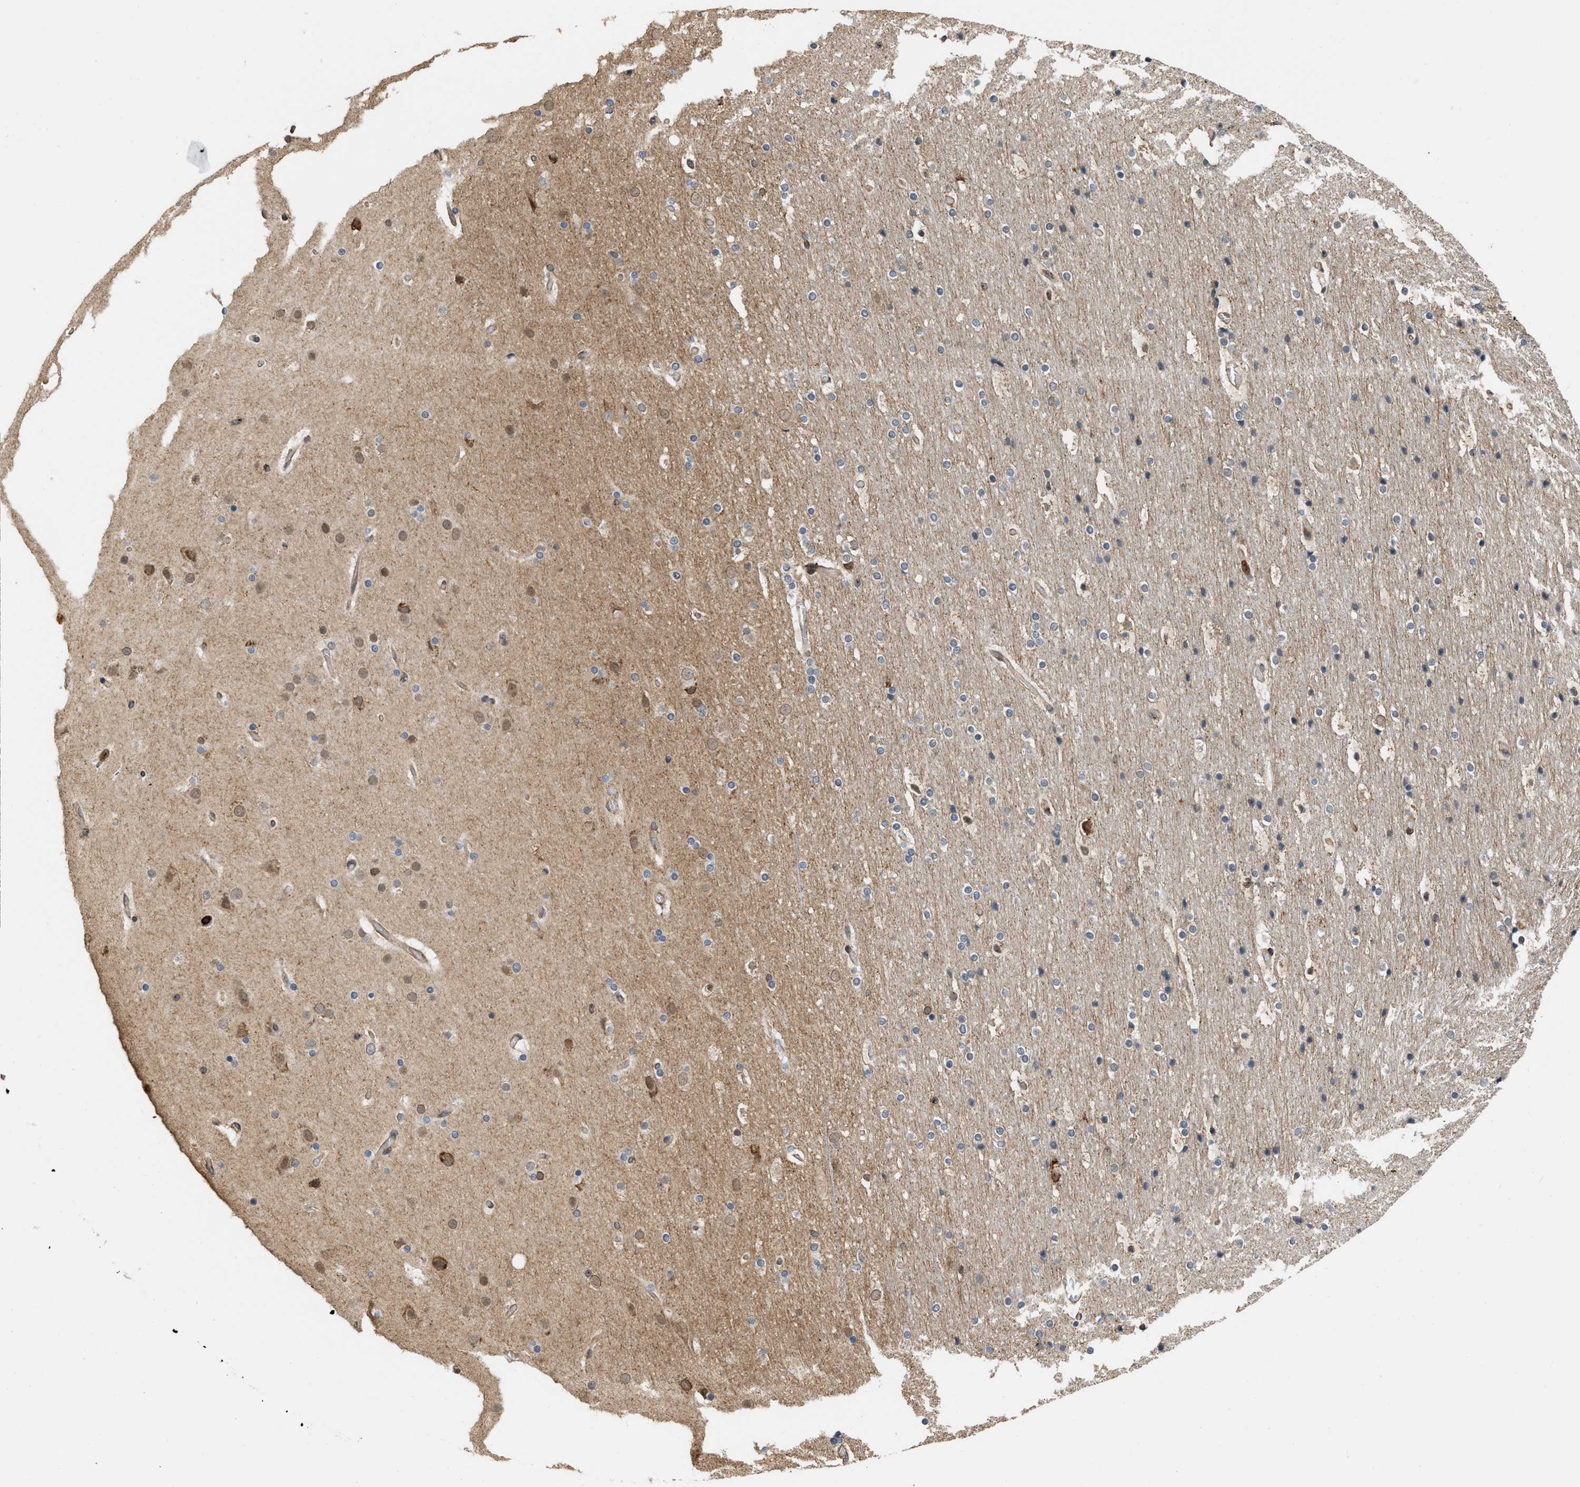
{"staining": {"intensity": "moderate", "quantity": "25%-75%", "location": "cytoplasmic/membranous"}, "tissue": "cerebral cortex", "cell_type": "Endothelial cells", "image_type": "normal", "snomed": [{"axis": "morphology", "description": "Normal tissue, NOS"}, {"axis": "topography", "description": "Cerebral cortex"}], "caption": "Moderate cytoplasmic/membranous positivity is present in approximately 25%-75% of endothelial cells in unremarkable cerebral cortex. (Brightfield microscopy of DAB IHC at high magnification).", "gene": "IQCE", "patient": {"sex": "male", "age": 57}}